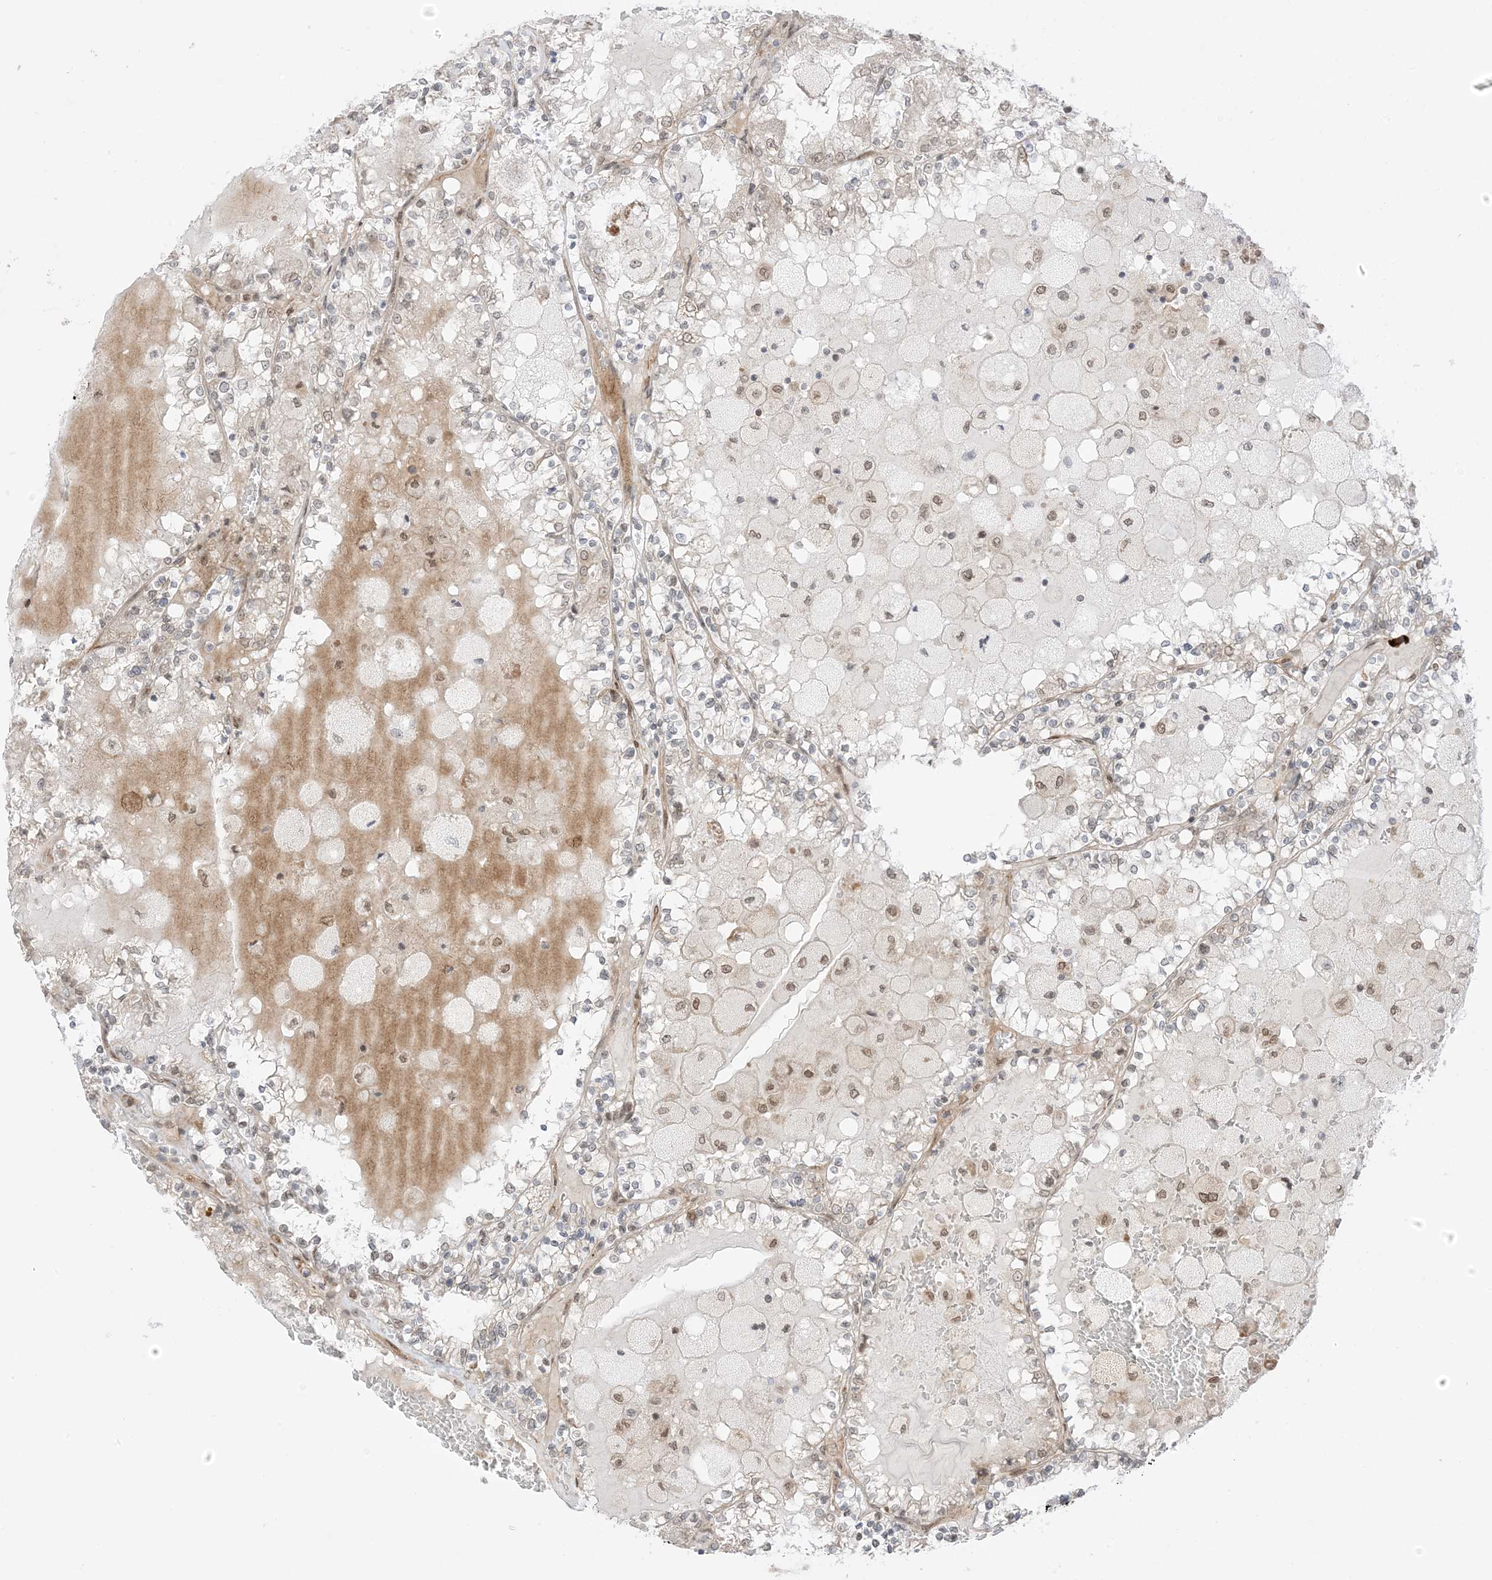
{"staining": {"intensity": "moderate", "quantity": "<25%", "location": "cytoplasmic/membranous,nuclear"}, "tissue": "renal cancer", "cell_type": "Tumor cells", "image_type": "cancer", "snomed": [{"axis": "morphology", "description": "Adenocarcinoma, NOS"}, {"axis": "topography", "description": "Kidney"}], "caption": "Brown immunohistochemical staining in renal cancer (adenocarcinoma) shows moderate cytoplasmic/membranous and nuclear staining in approximately <25% of tumor cells.", "gene": "UBE2E2", "patient": {"sex": "female", "age": 56}}